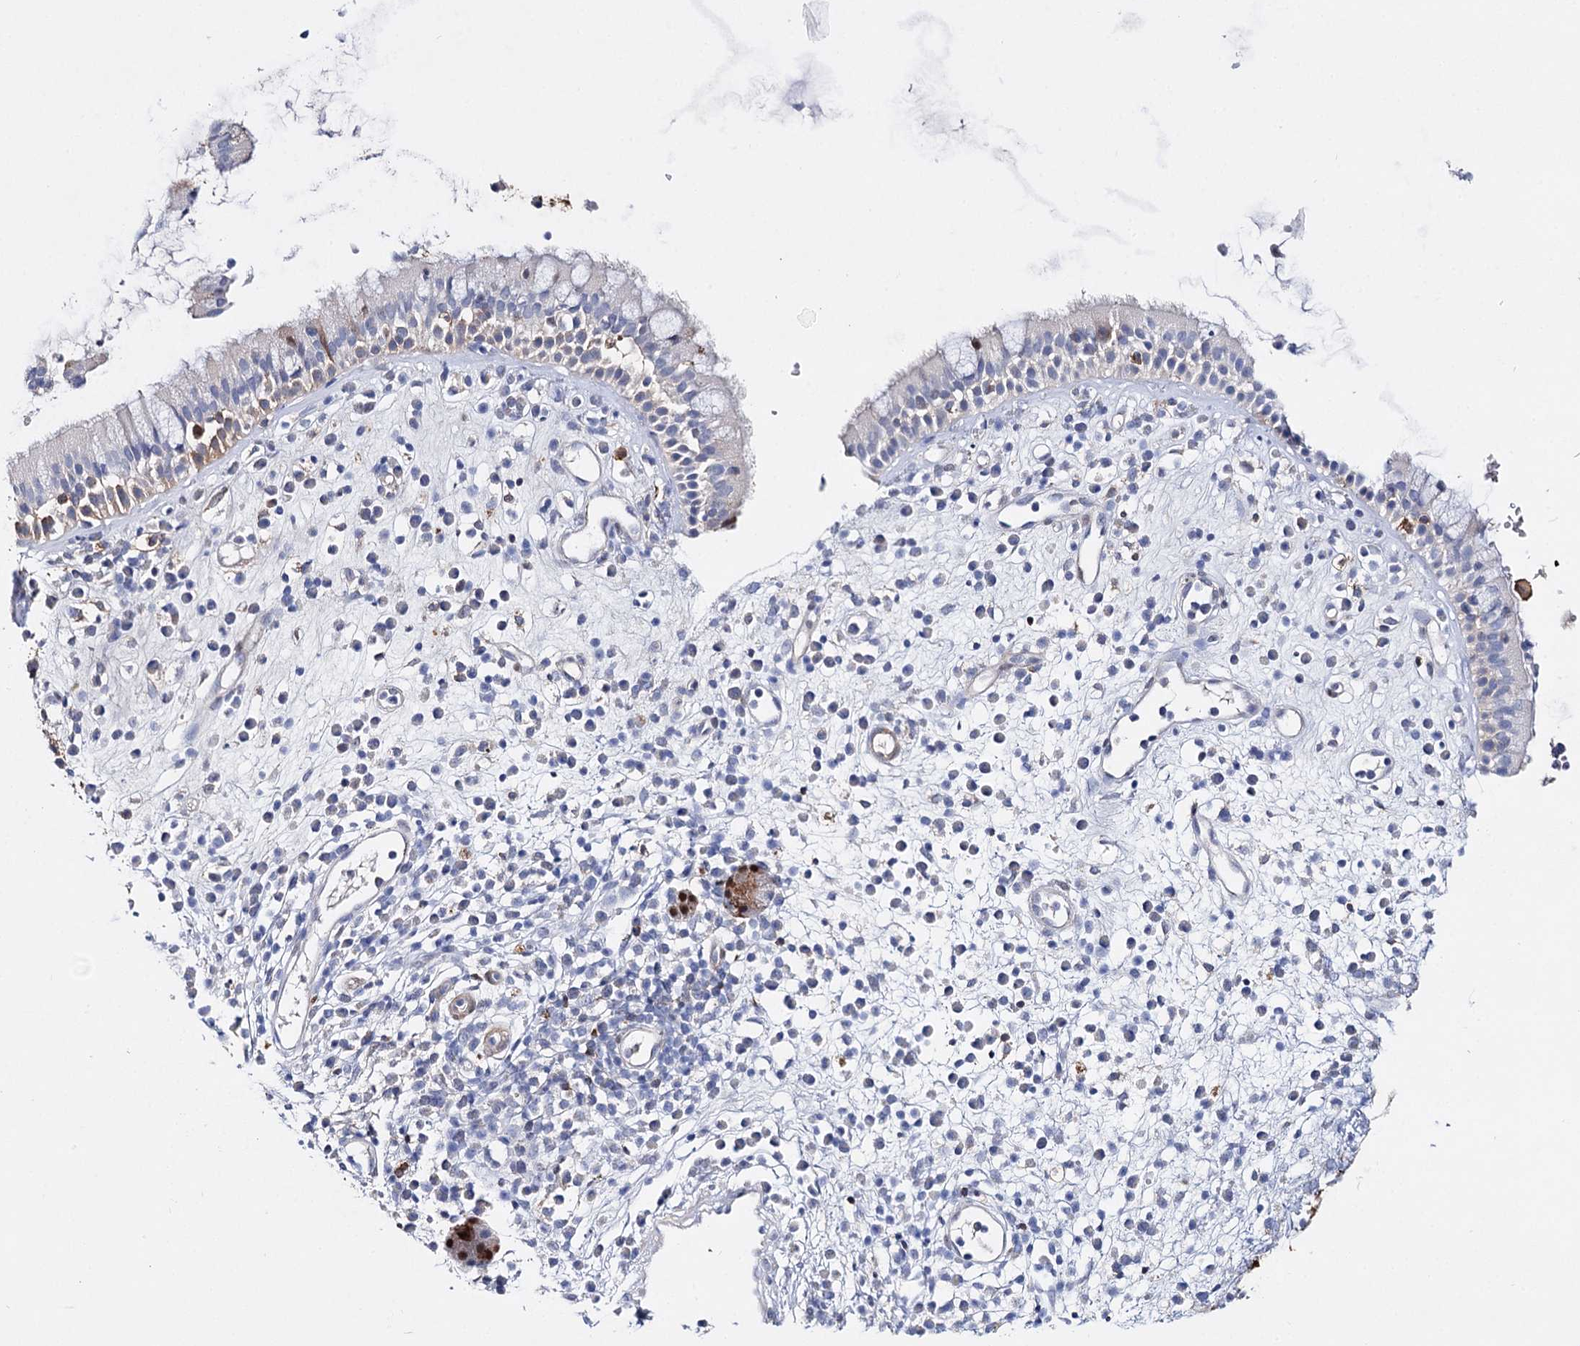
{"staining": {"intensity": "strong", "quantity": "25%-75%", "location": "cytoplasmic/membranous"}, "tissue": "nasopharynx", "cell_type": "Respiratory epithelial cells", "image_type": "normal", "snomed": [{"axis": "morphology", "description": "Normal tissue, NOS"}, {"axis": "morphology", "description": "Inflammation, NOS"}, {"axis": "topography", "description": "Nasopharynx"}], "caption": "Respiratory epithelial cells display strong cytoplasmic/membranous expression in about 25%-75% of cells in normal nasopharynx. (DAB IHC with brightfield microscopy, high magnification).", "gene": "CFAP46", "patient": {"sex": "male", "age": 29}}